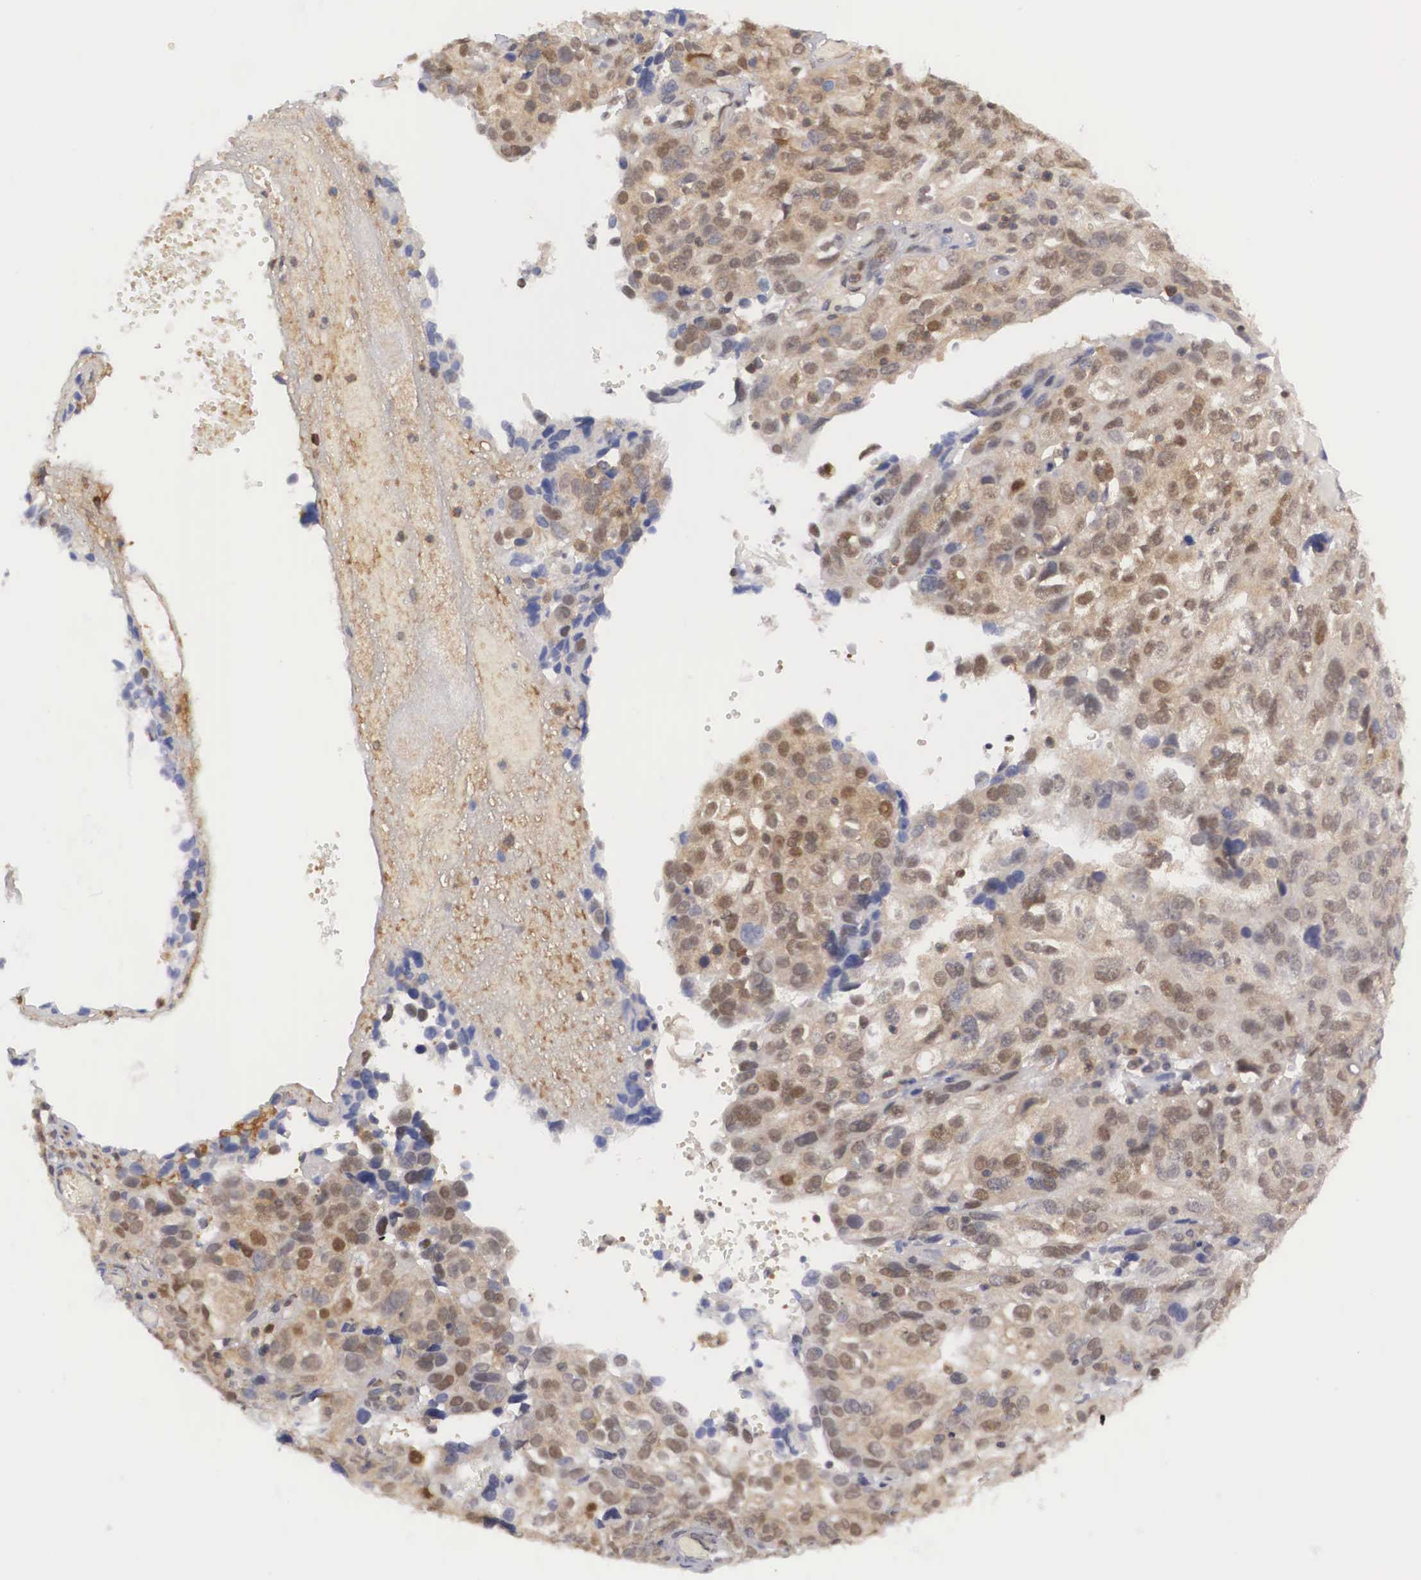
{"staining": {"intensity": "moderate", "quantity": ">75%", "location": "cytoplasmic/membranous,nuclear"}, "tissue": "ovarian cancer", "cell_type": "Tumor cells", "image_type": "cancer", "snomed": [{"axis": "morphology", "description": "Carcinoma, endometroid"}, {"axis": "topography", "description": "Ovary"}], "caption": "Moderate cytoplasmic/membranous and nuclear staining is seen in about >75% of tumor cells in endometroid carcinoma (ovarian).", "gene": "ADSL", "patient": {"sex": "female", "age": 75}}